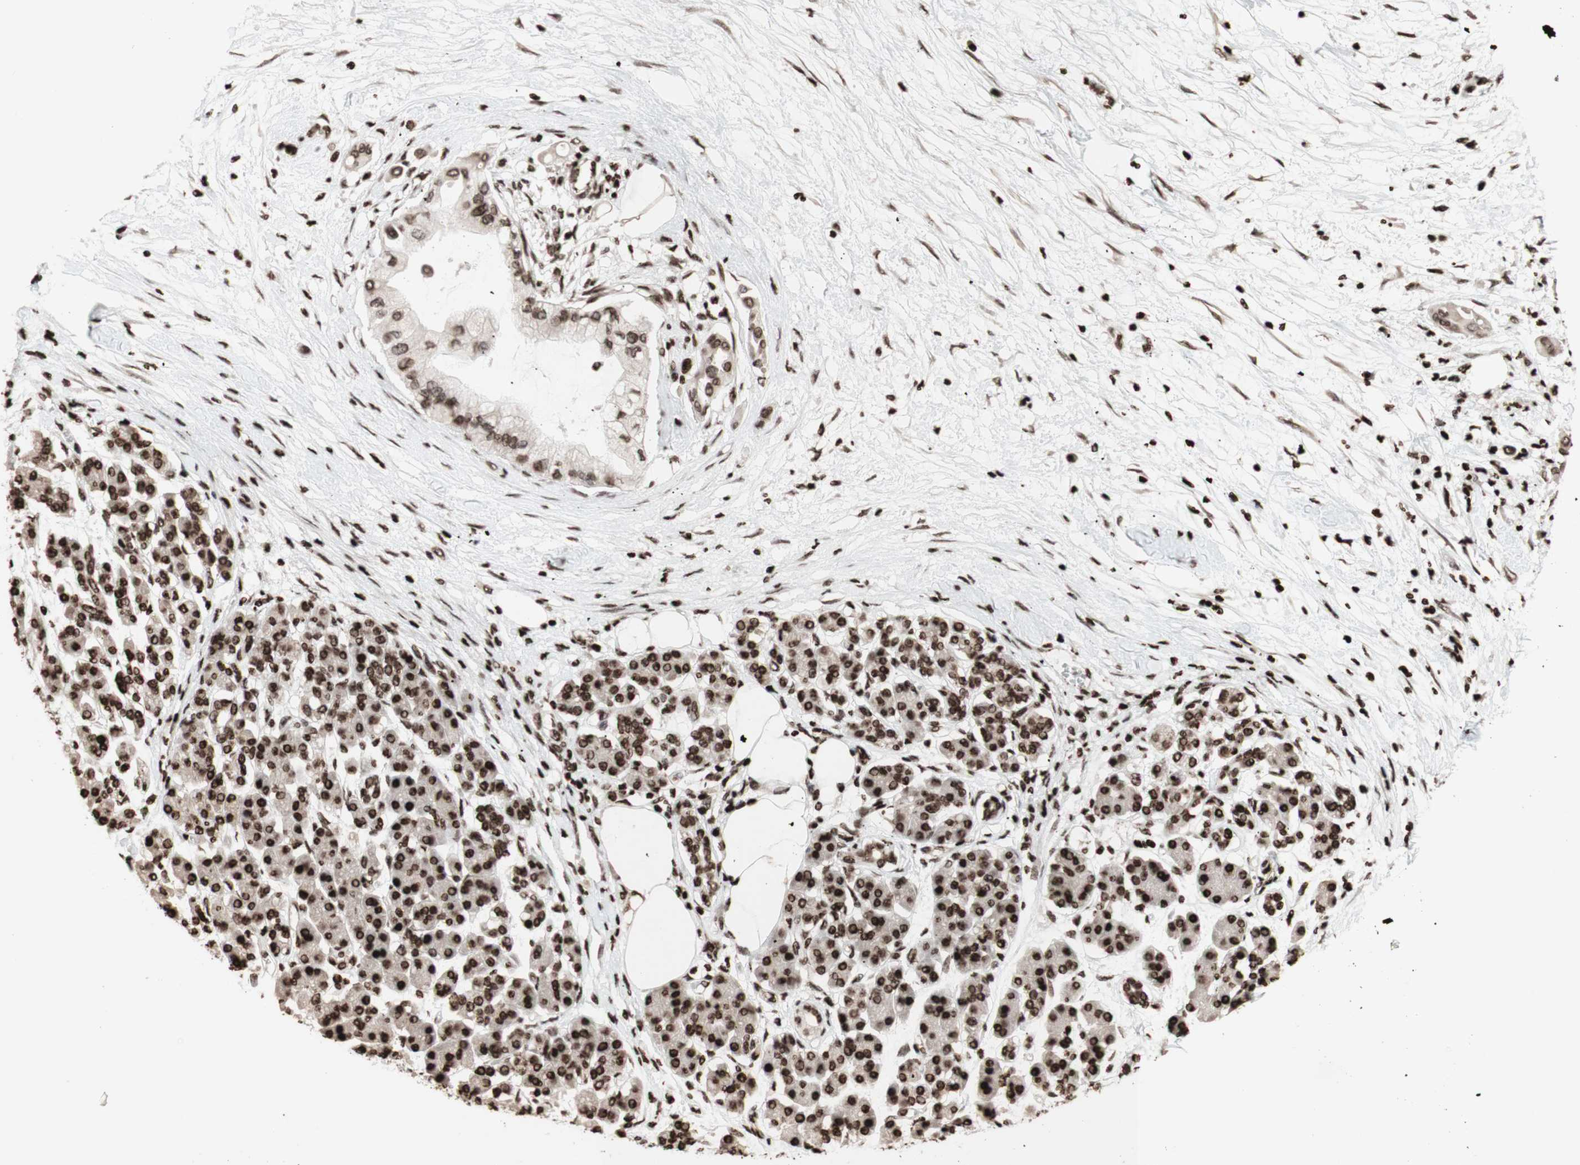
{"staining": {"intensity": "weak", "quantity": "25%-75%", "location": "nuclear"}, "tissue": "pancreatic cancer", "cell_type": "Tumor cells", "image_type": "cancer", "snomed": [{"axis": "morphology", "description": "Adenocarcinoma, NOS"}, {"axis": "morphology", "description": "Adenocarcinoma, metastatic, NOS"}, {"axis": "topography", "description": "Lymph node"}, {"axis": "topography", "description": "Pancreas"}, {"axis": "topography", "description": "Duodenum"}], "caption": "Human pancreatic cancer stained for a protein (brown) displays weak nuclear positive positivity in approximately 25%-75% of tumor cells.", "gene": "NCAPD2", "patient": {"sex": "female", "age": 64}}